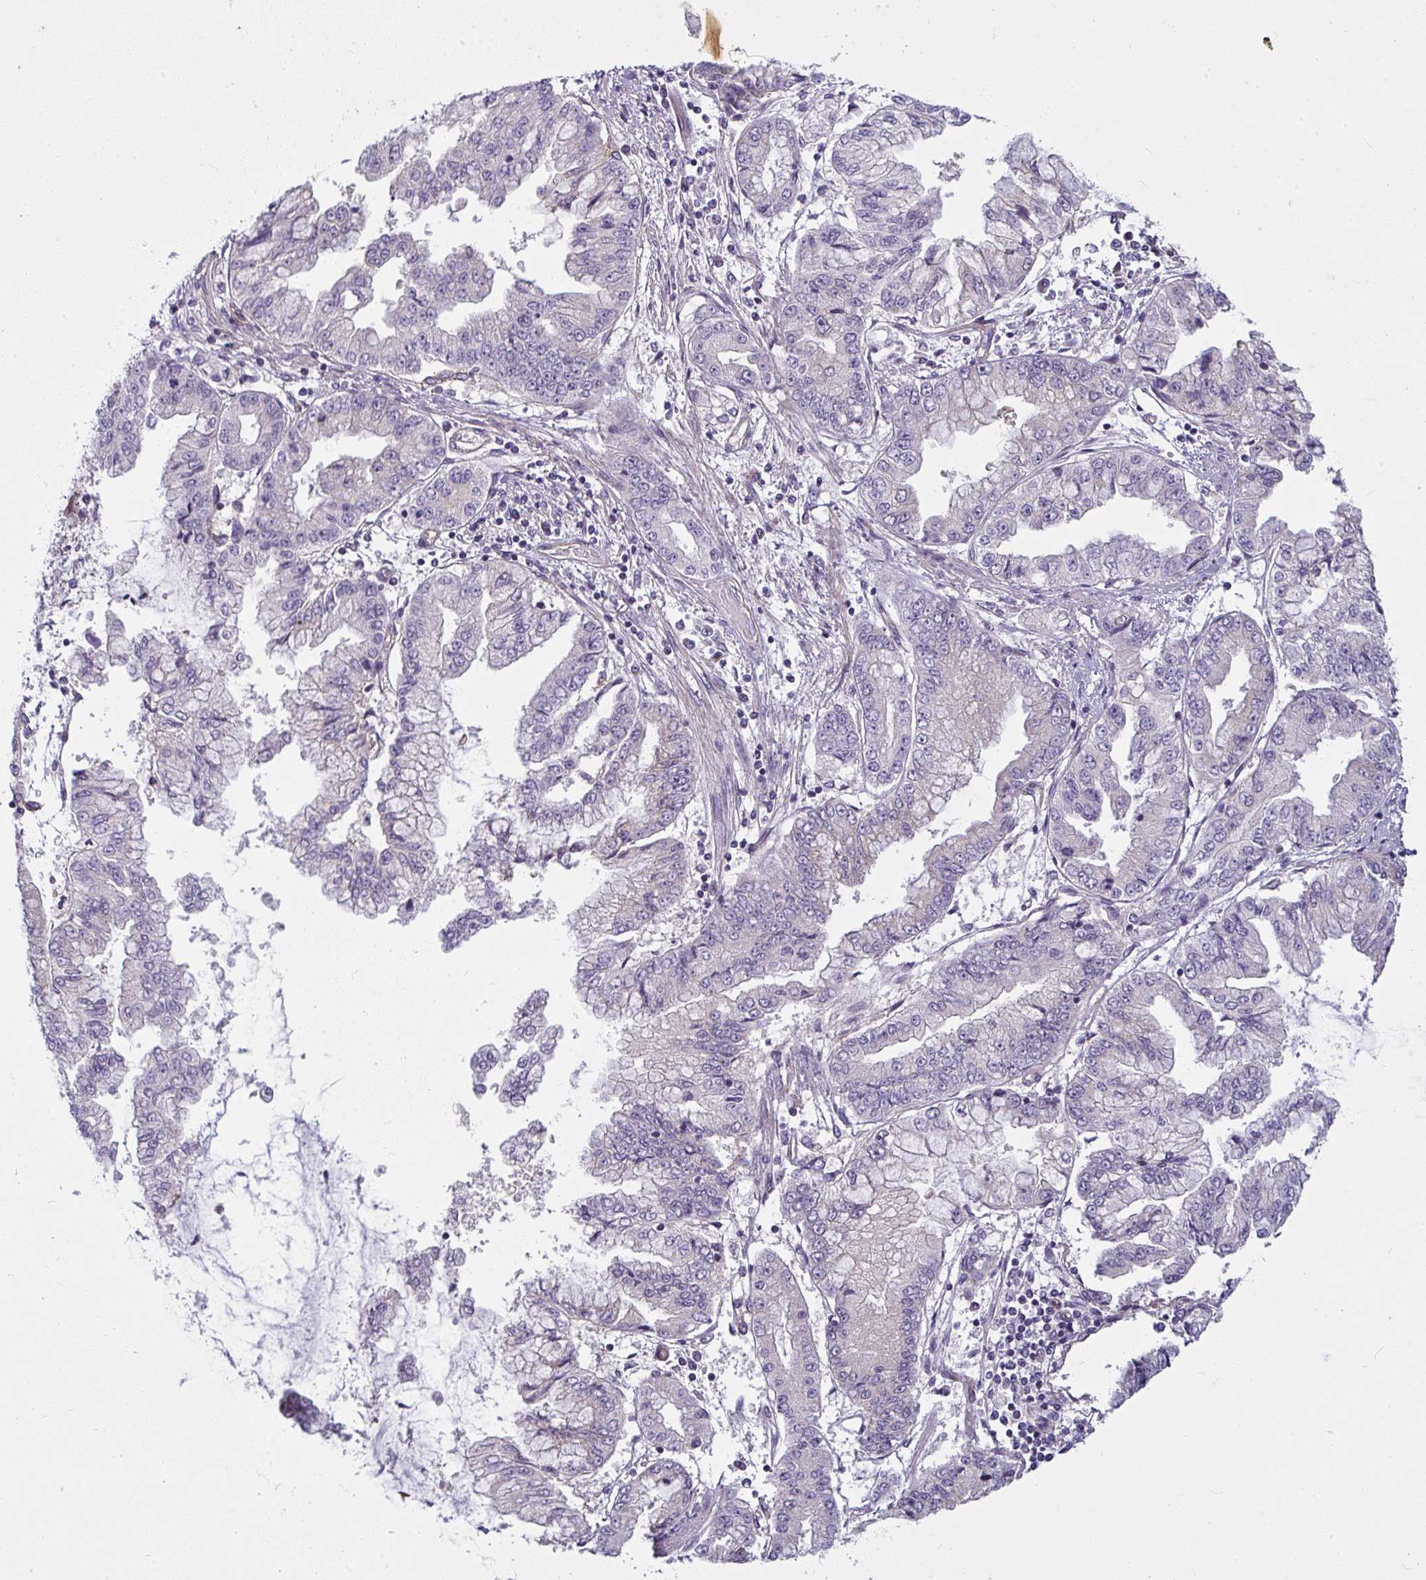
{"staining": {"intensity": "negative", "quantity": "none", "location": "none"}, "tissue": "stomach cancer", "cell_type": "Tumor cells", "image_type": "cancer", "snomed": [{"axis": "morphology", "description": "Adenocarcinoma, NOS"}, {"axis": "topography", "description": "Stomach, upper"}], "caption": "Protein analysis of stomach adenocarcinoma displays no significant positivity in tumor cells.", "gene": "IFIT3", "patient": {"sex": "female", "age": 74}}